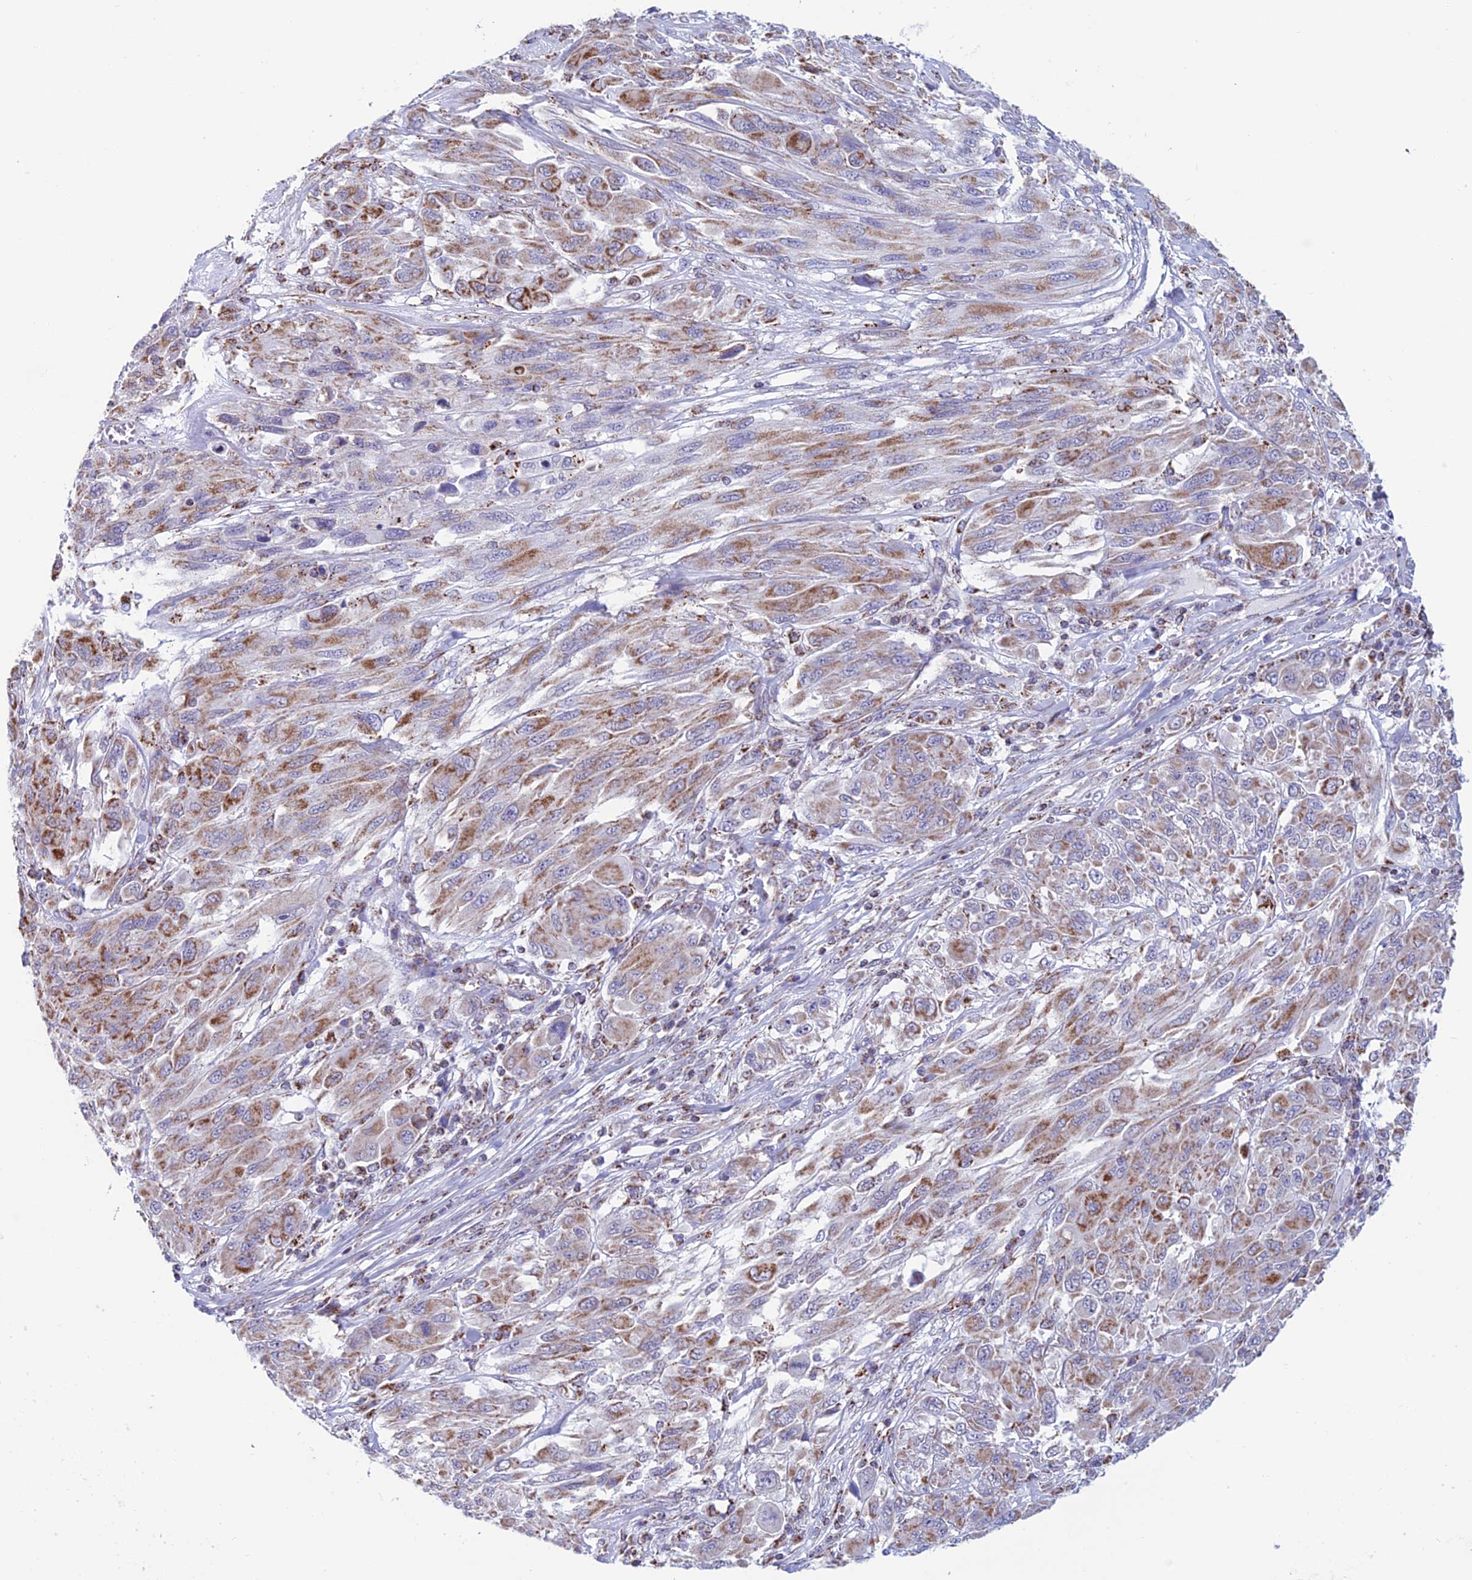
{"staining": {"intensity": "moderate", "quantity": ">75%", "location": "cytoplasmic/membranous"}, "tissue": "melanoma", "cell_type": "Tumor cells", "image_type": "cancer", "snomed": [{"axis": "morphology", "description": "Malignant melanoma, NOS"}, {"axis": "topography", "description": "Skin"}], "caption": "Immunohistochemistry (IHC) micrograph of human malignant melanoma stained for a protein (brown), which demonstrates medium levels of moderate cytoplasmic/membranous positivity in approximately >75% of tumor cells.", "gene": "ZNG1B", "patient": {"sex": "female", "age": 91}}